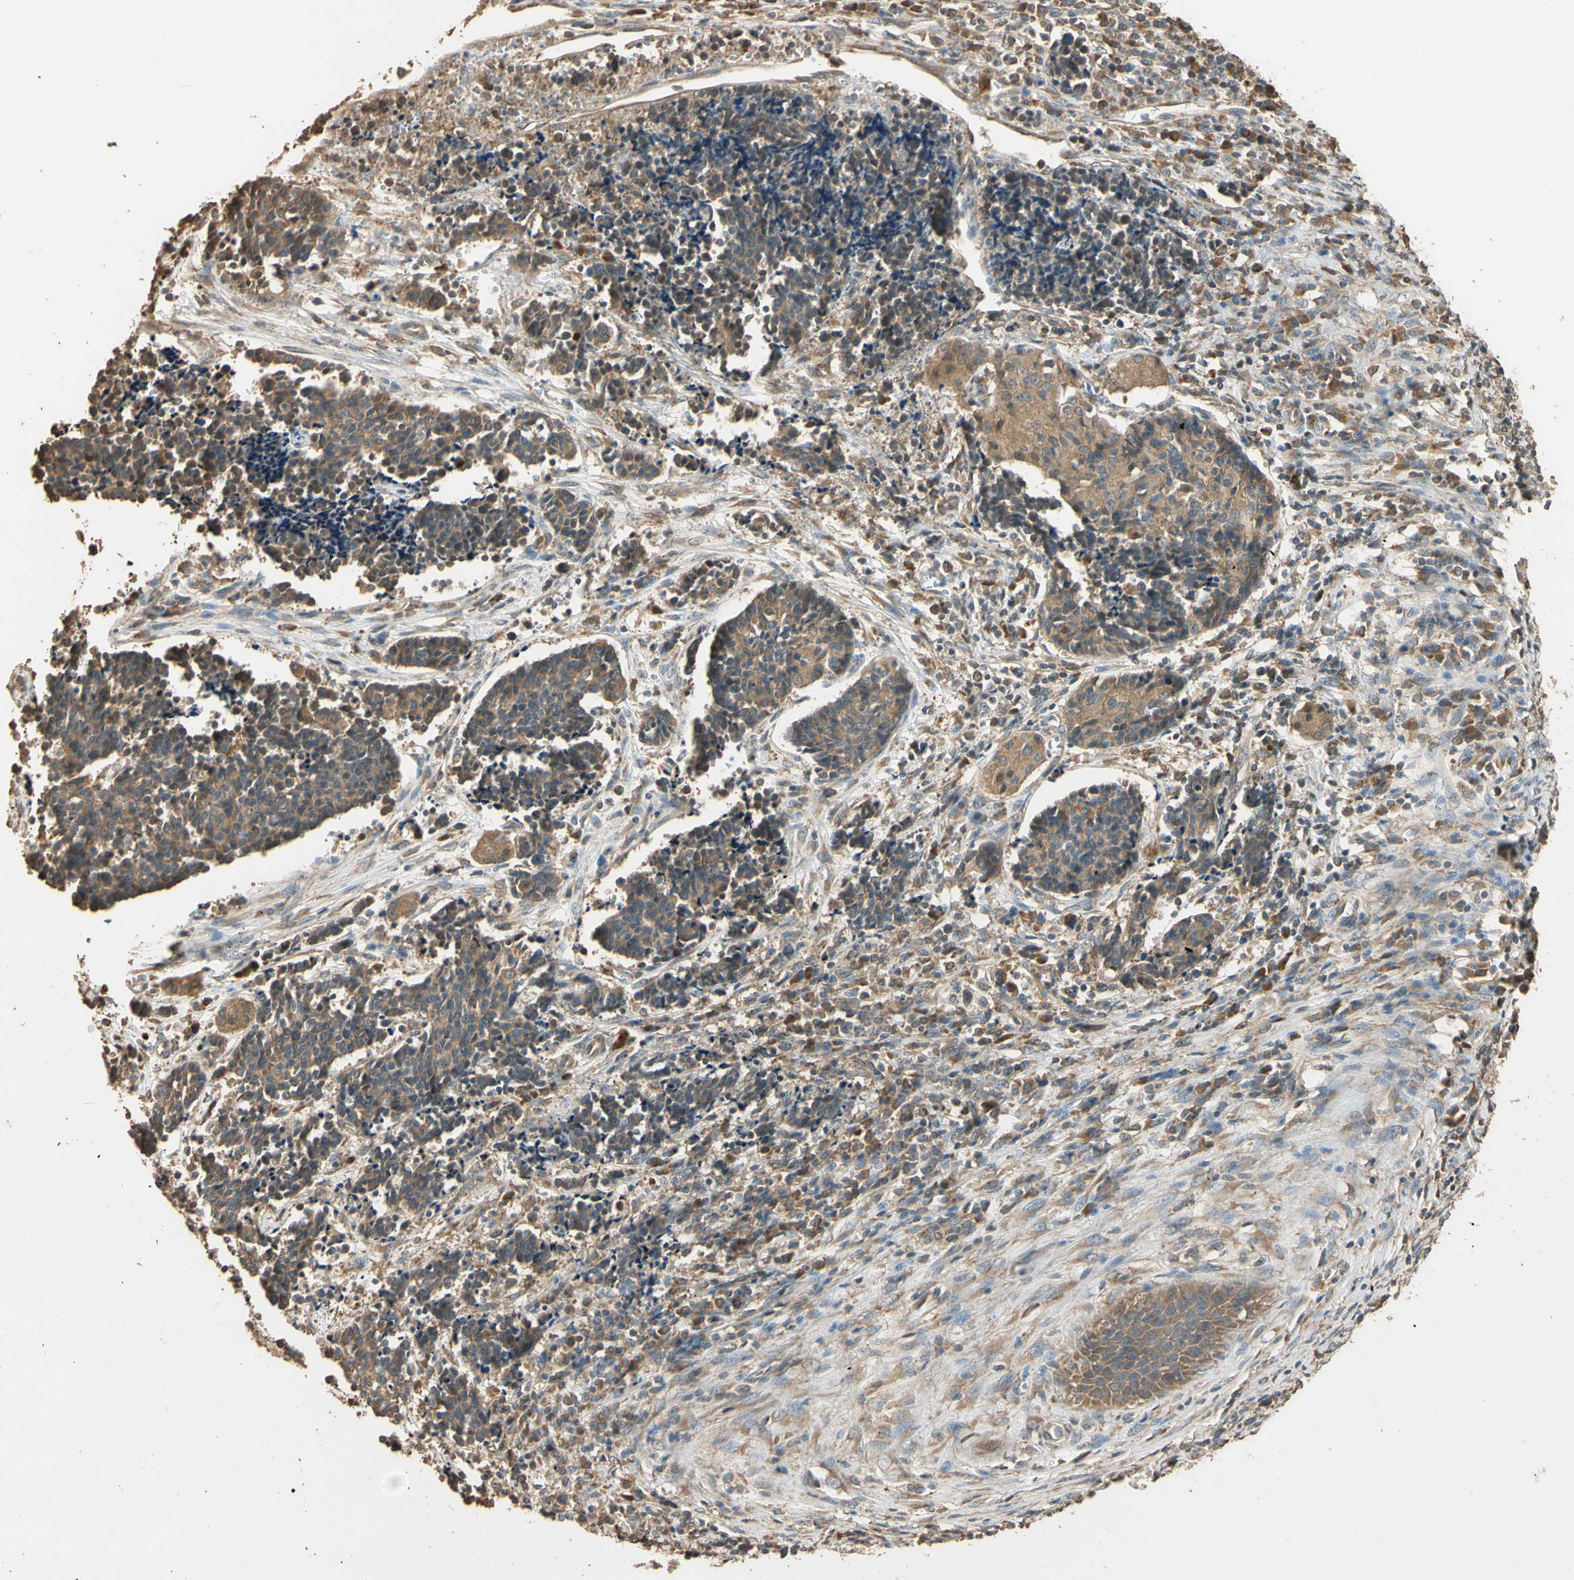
{"staining": {"intensity": "moderate", "quantity": ">75%", "location": "cytoplasmic/membranous"}, "tissue": "cervical cancer", "cell_type": "Tumor cells", "image_type": "cancer", "snomed": [{"axis": "morphology", "description": "Squamous cell carcinoma, NOS"}, {"axis": "topography", "description": "Cervix"}], "caption": "Immunohistochemical staining of human cervical cancer (squamous cell carcinoma) shows moderate cytoplasmic/membranous protein staining in about >75% of tumor cells.", "gene": "STX18", "patient": {"sex": "female", "age": 35}}